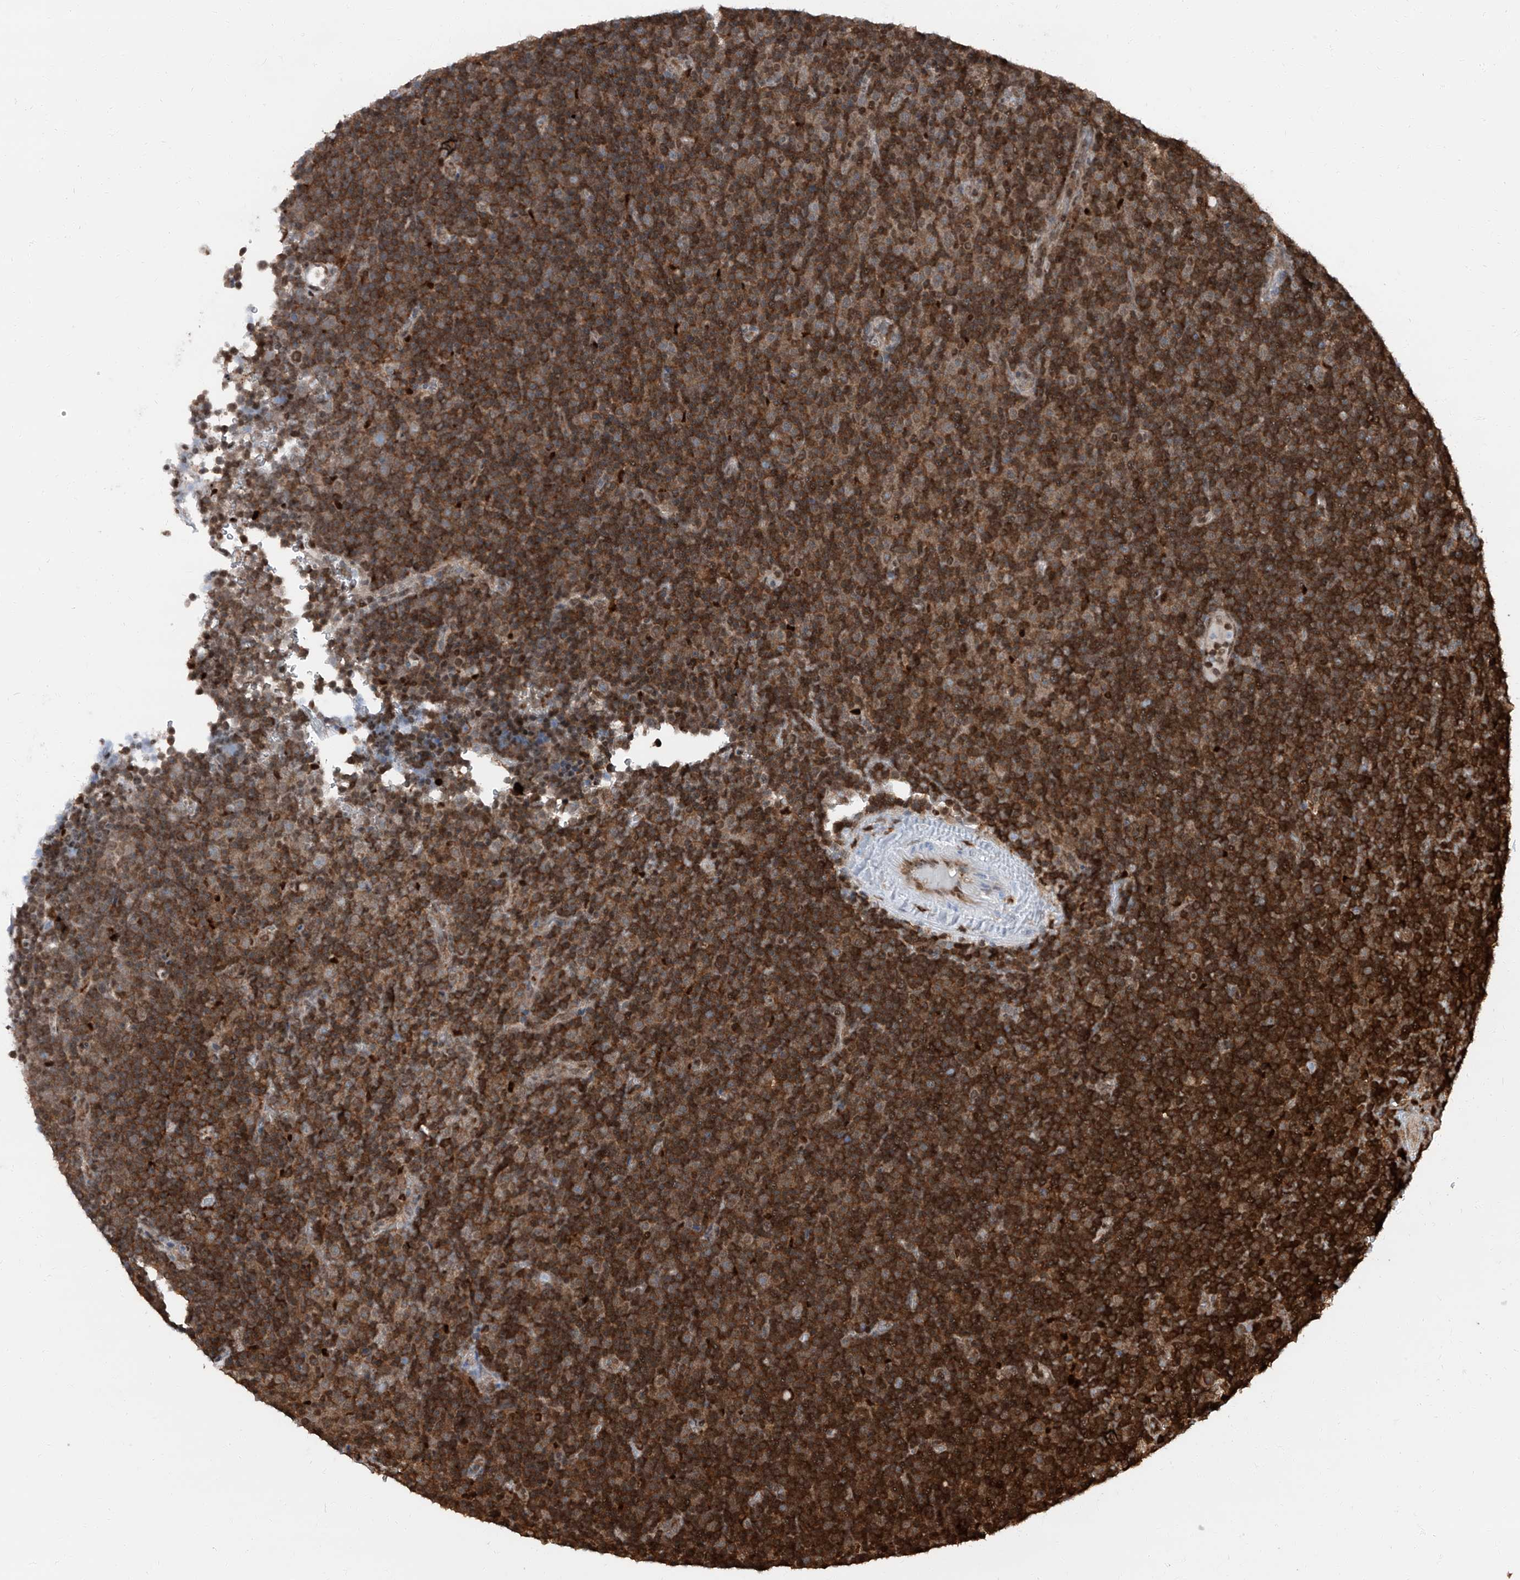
{"staining": {"intensity": "strong", "quantity": "<25%", "location": "cytoplasmic/membranous"}, "tissue": "lymphoma", "cell_type": "Tumor cells", "image_type": "cancer", "snomed": [{"axis": "morphology", "description": "Malignant lymphoma, non-Hodgkin's type, Low grade"}, {"axis": "topography", "description": "Lymph node"}], "caption": "An immunohistochemistry photomicrograph of tumor tissue is shown. Protein staining in brown highlights strong cytoplasmic/membranous positivity in malignant lymphoma, non-Hodgkin's type (low-grade) within tumor cells.", "gene": "PSMB10", "patient": {"sex": "female", "age": 67}}